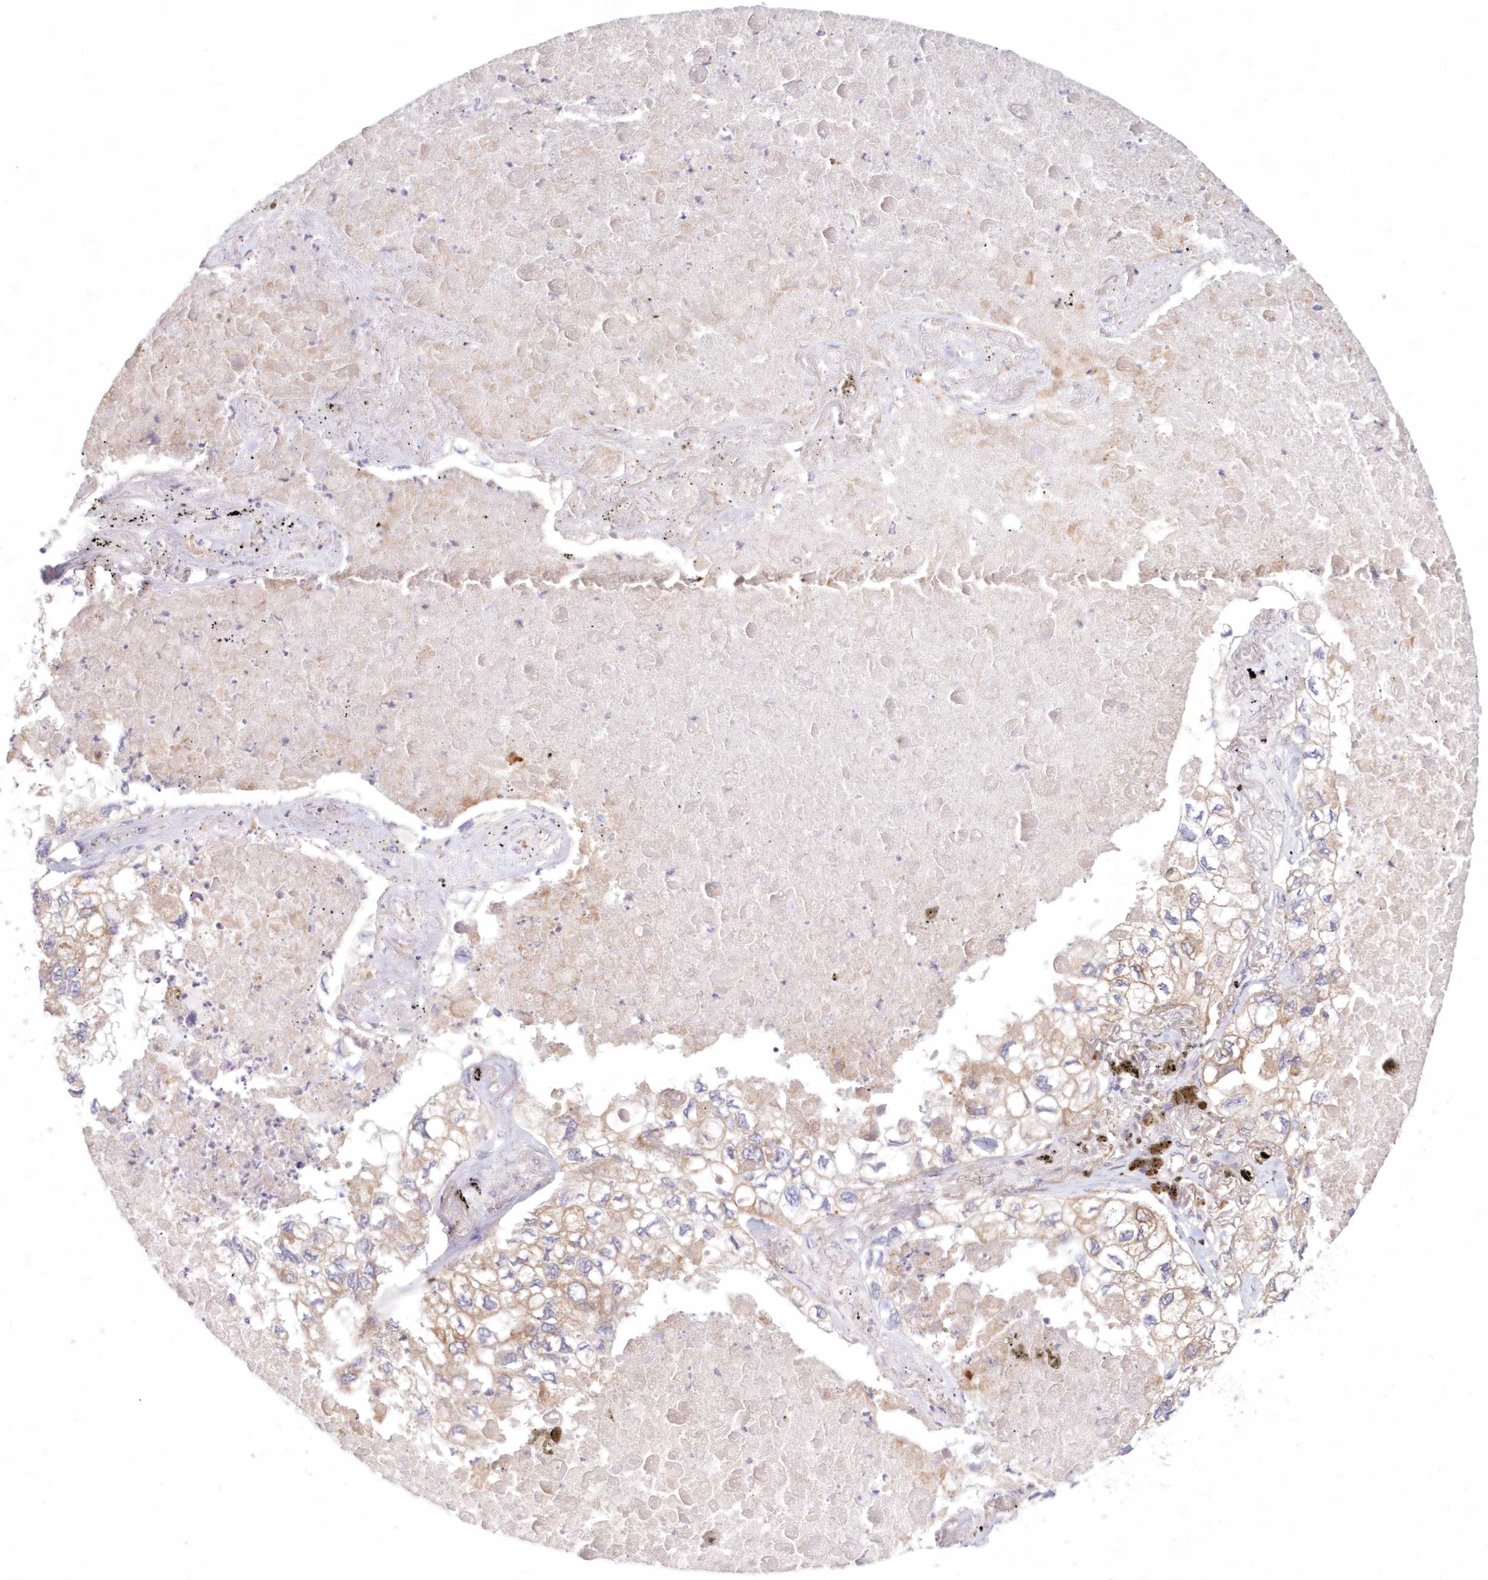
{"staining": {"intensity": "weak", "quantity": ">75%", "location": "cytoplasmic/membranous"}, "tissue": "lung cancer", "cell_type": "Tumor cells", "image_type": "cancer", "snomed": [{"axis": "morphology", "description": "Adenocarcinoma, NOS"}, {"axis": "topography", "description": "Lung"}], "caption": "Human lung adenocarcinoma stained for a protein (brown) demonstrates weak cytoplasmic/membranous positive positivity in approximately >75% of tumor cells.", "gene": "PCYOX1L", "patient": {"sex": "male", "age": 65}}